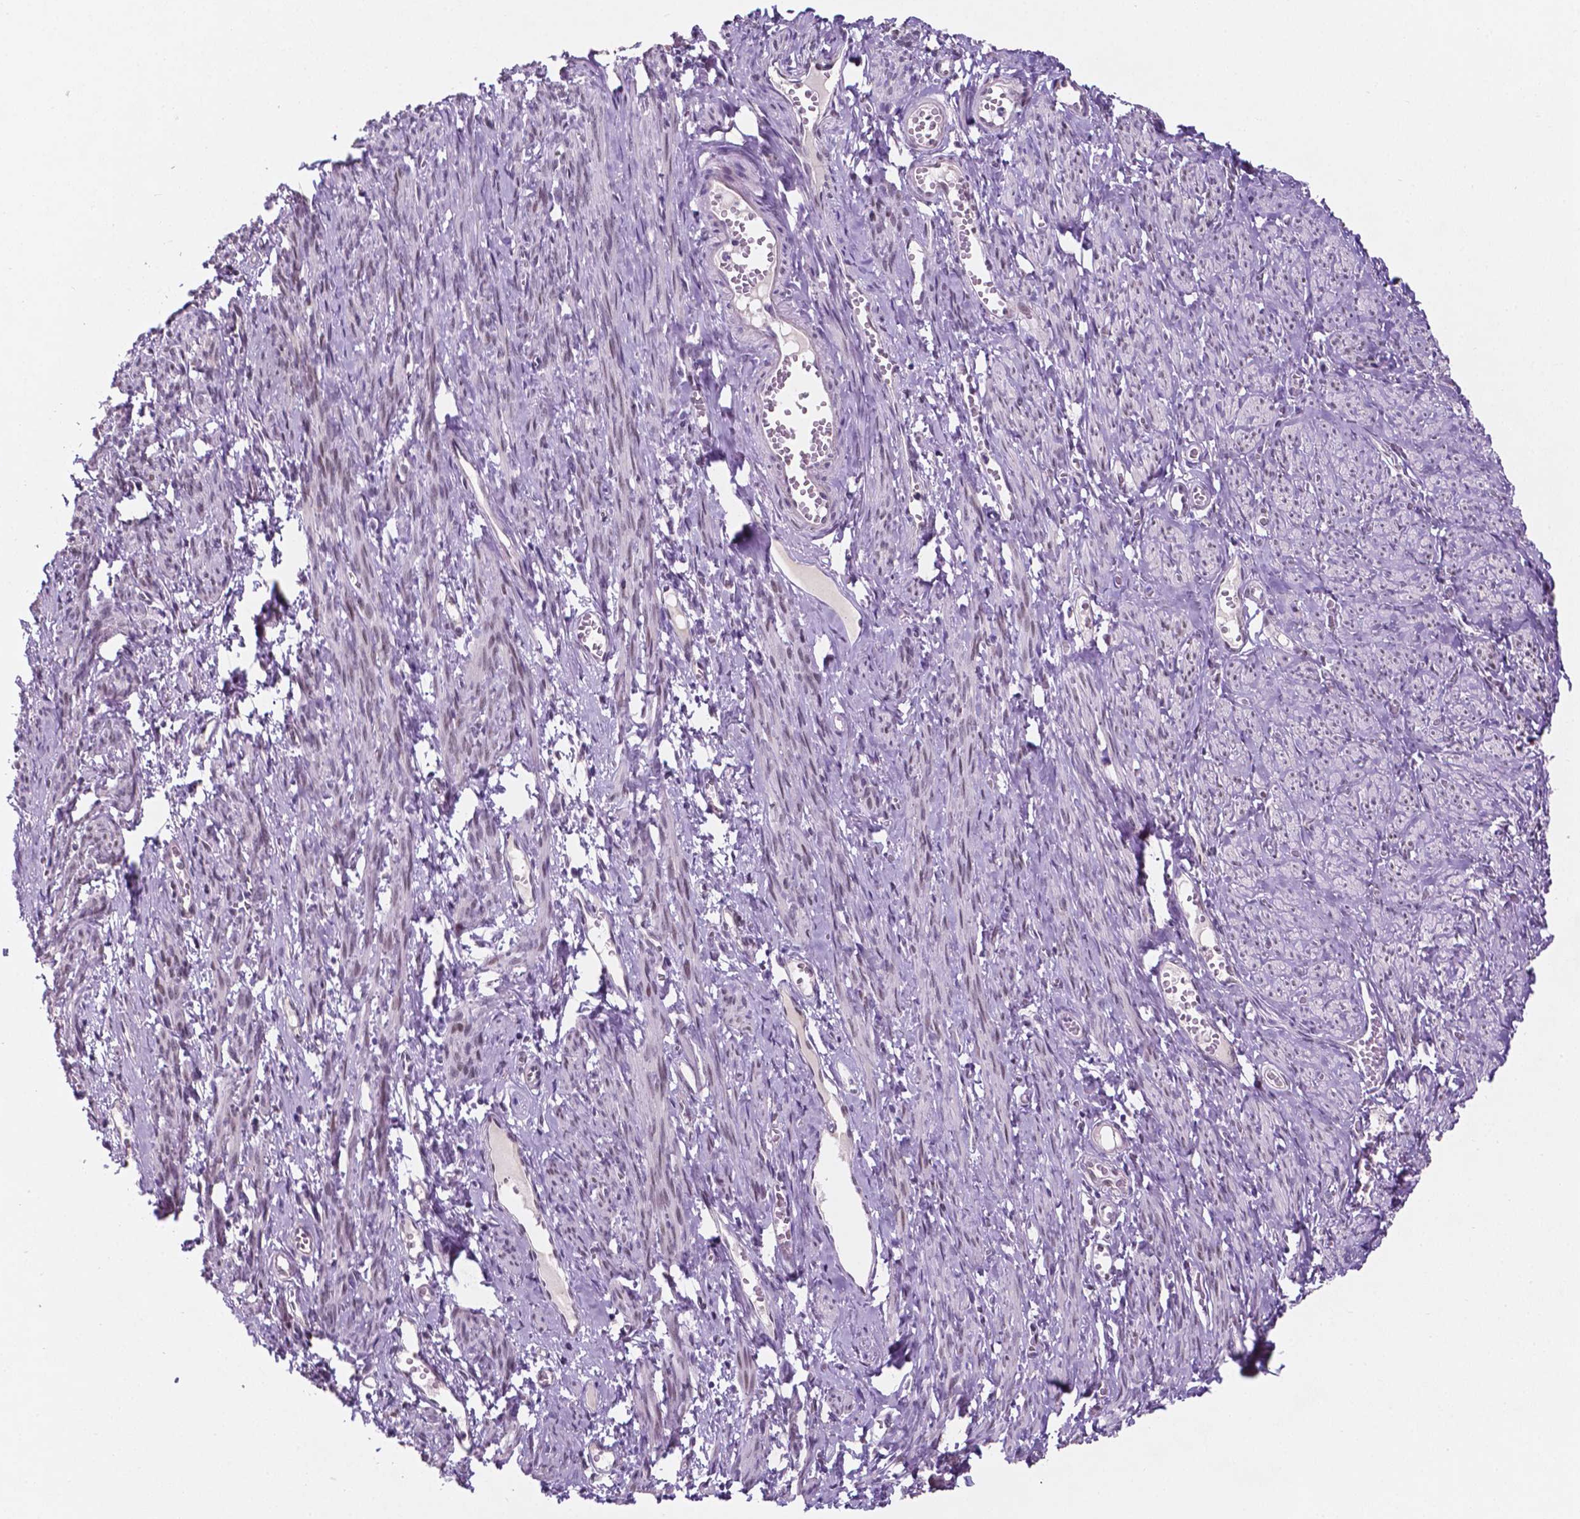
{"staining": {"intensity": "moderate", "quantity": "25%-75%", "location": "nuclear"}, "tissue": "smooth muscle", "cell_type": "Smooth muscle cells", "image_type": "normal", "snomed": [{"axis": "morphology", "description": "Normal tissue, NOS"}, {"axis": "topography", "description": "Smooth muscle"}], "caption": "A photomicrograph of smooth muscle stained for a protein demonstrates moderate nuclear brown staining in smooth muscle cells. (brown staining indicates protein expression, while blue staining denotes nuclei).", "gene": "FAM50B", "patient": {"sex": "female", "age": 65}}